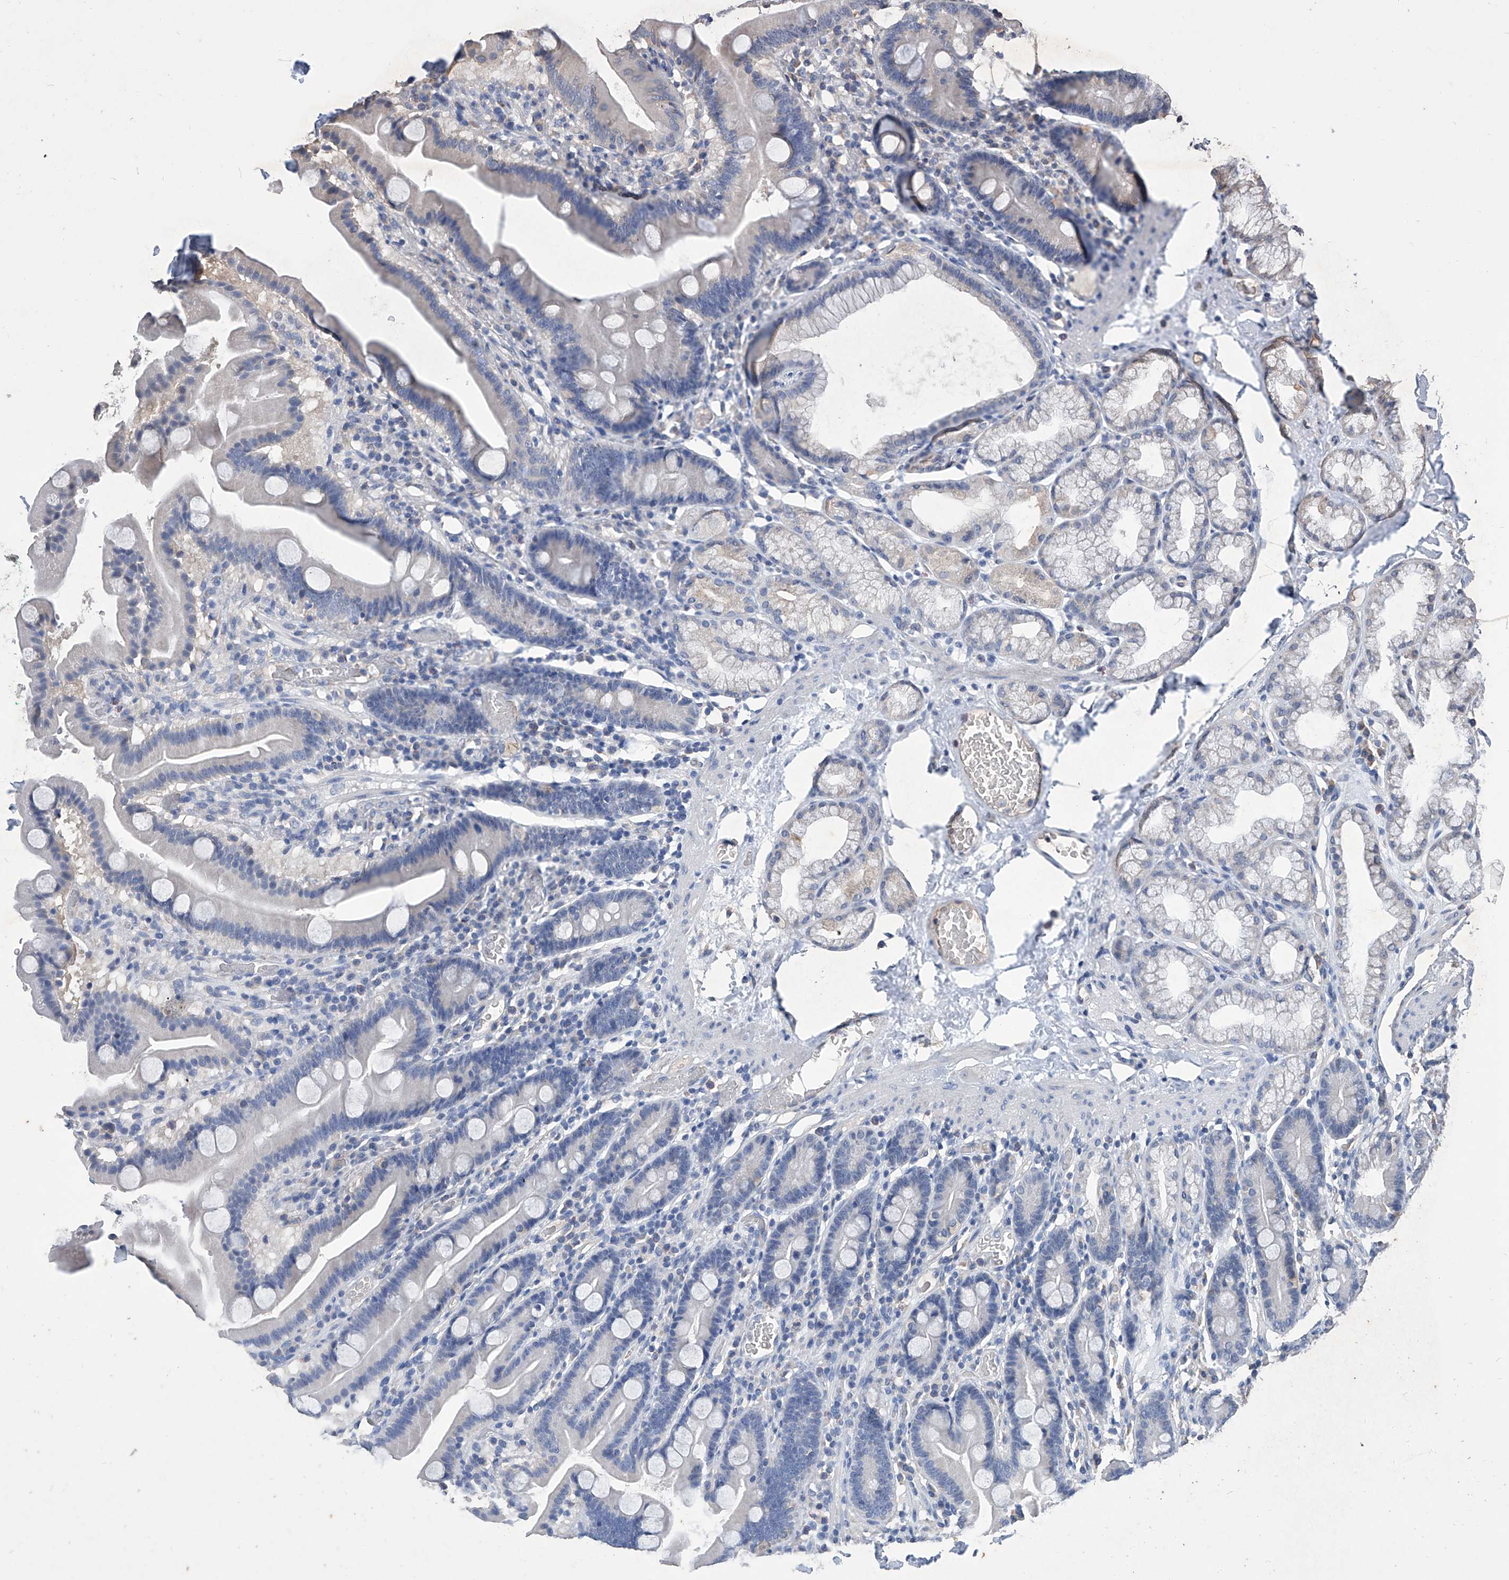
{"staining": {"intensity": "negative", "quantity": "none", "location": "none"}, "tissue": "duodenum", "cell_type": "Glandular cells", "image_type": "normal", "snomed": [{"axis": "morphology", "description": "Normal tissue, NOS"}, {"axis": "topography", "description": "Duodenum"}], "caption": "The histopathology image displays no staining of glandular cells in normal duodenum.", "gene": "GPT", "patient": {"sex": "male", "age": 55}}